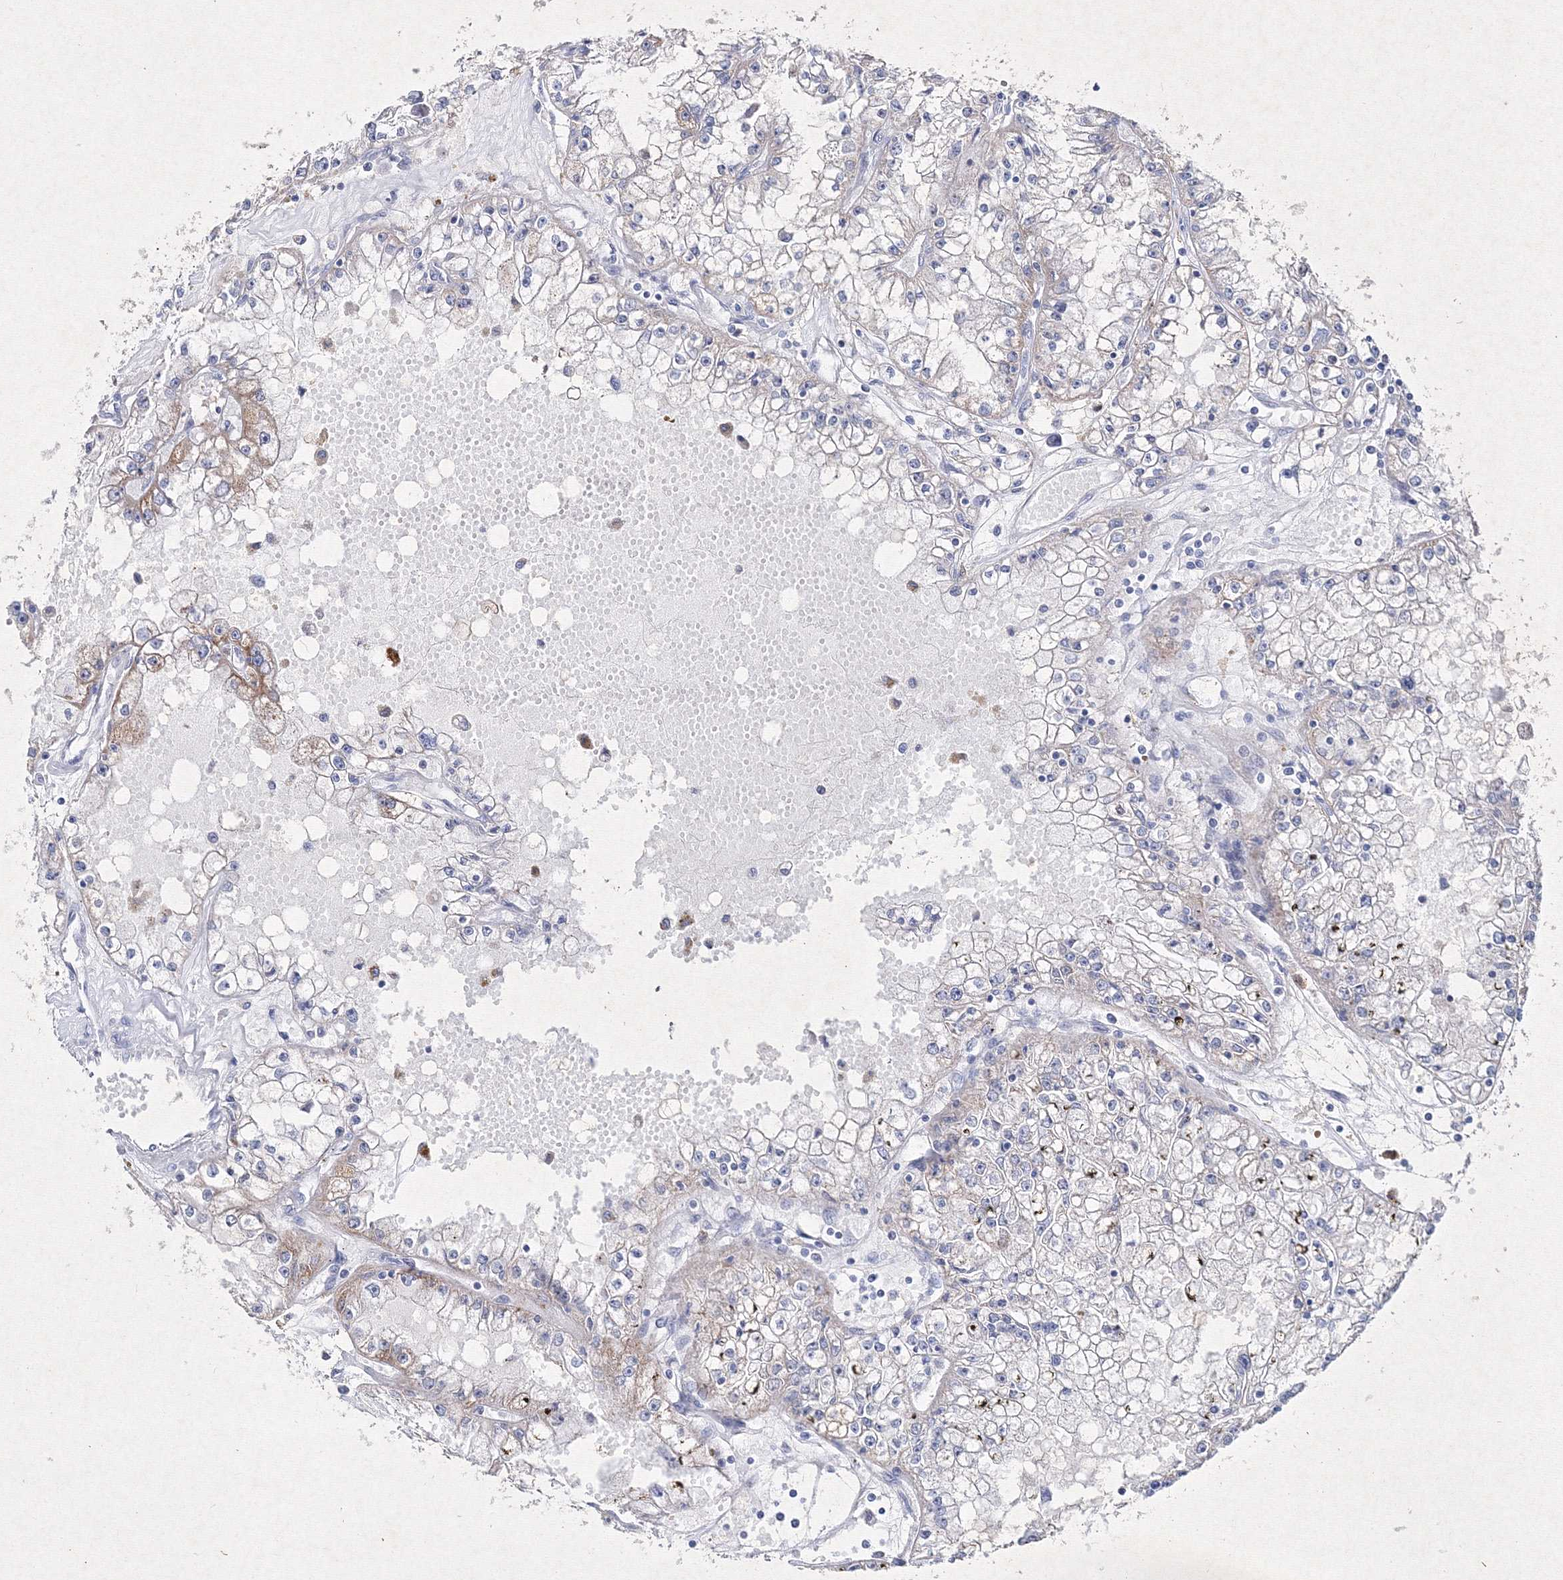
{"staining": {"intensity": "weak", "quantity": "<25%", "location": "cytoplasmic/membranous"}, "tissue": "renal cancer", "cell_type": "Tumor cells", "image_type": "cancer", "snomed": [{"axis": "morphology", "description": "Adenocarcinoma, NOS"}, {"axis": "topography", "description": "Kidney"}], "caption": "There is no significant staining in tumor cells of renal cancer (adenocarcinoma).", "gene": "SMIM29", "patient": {"sex": "male", "age": 56}}